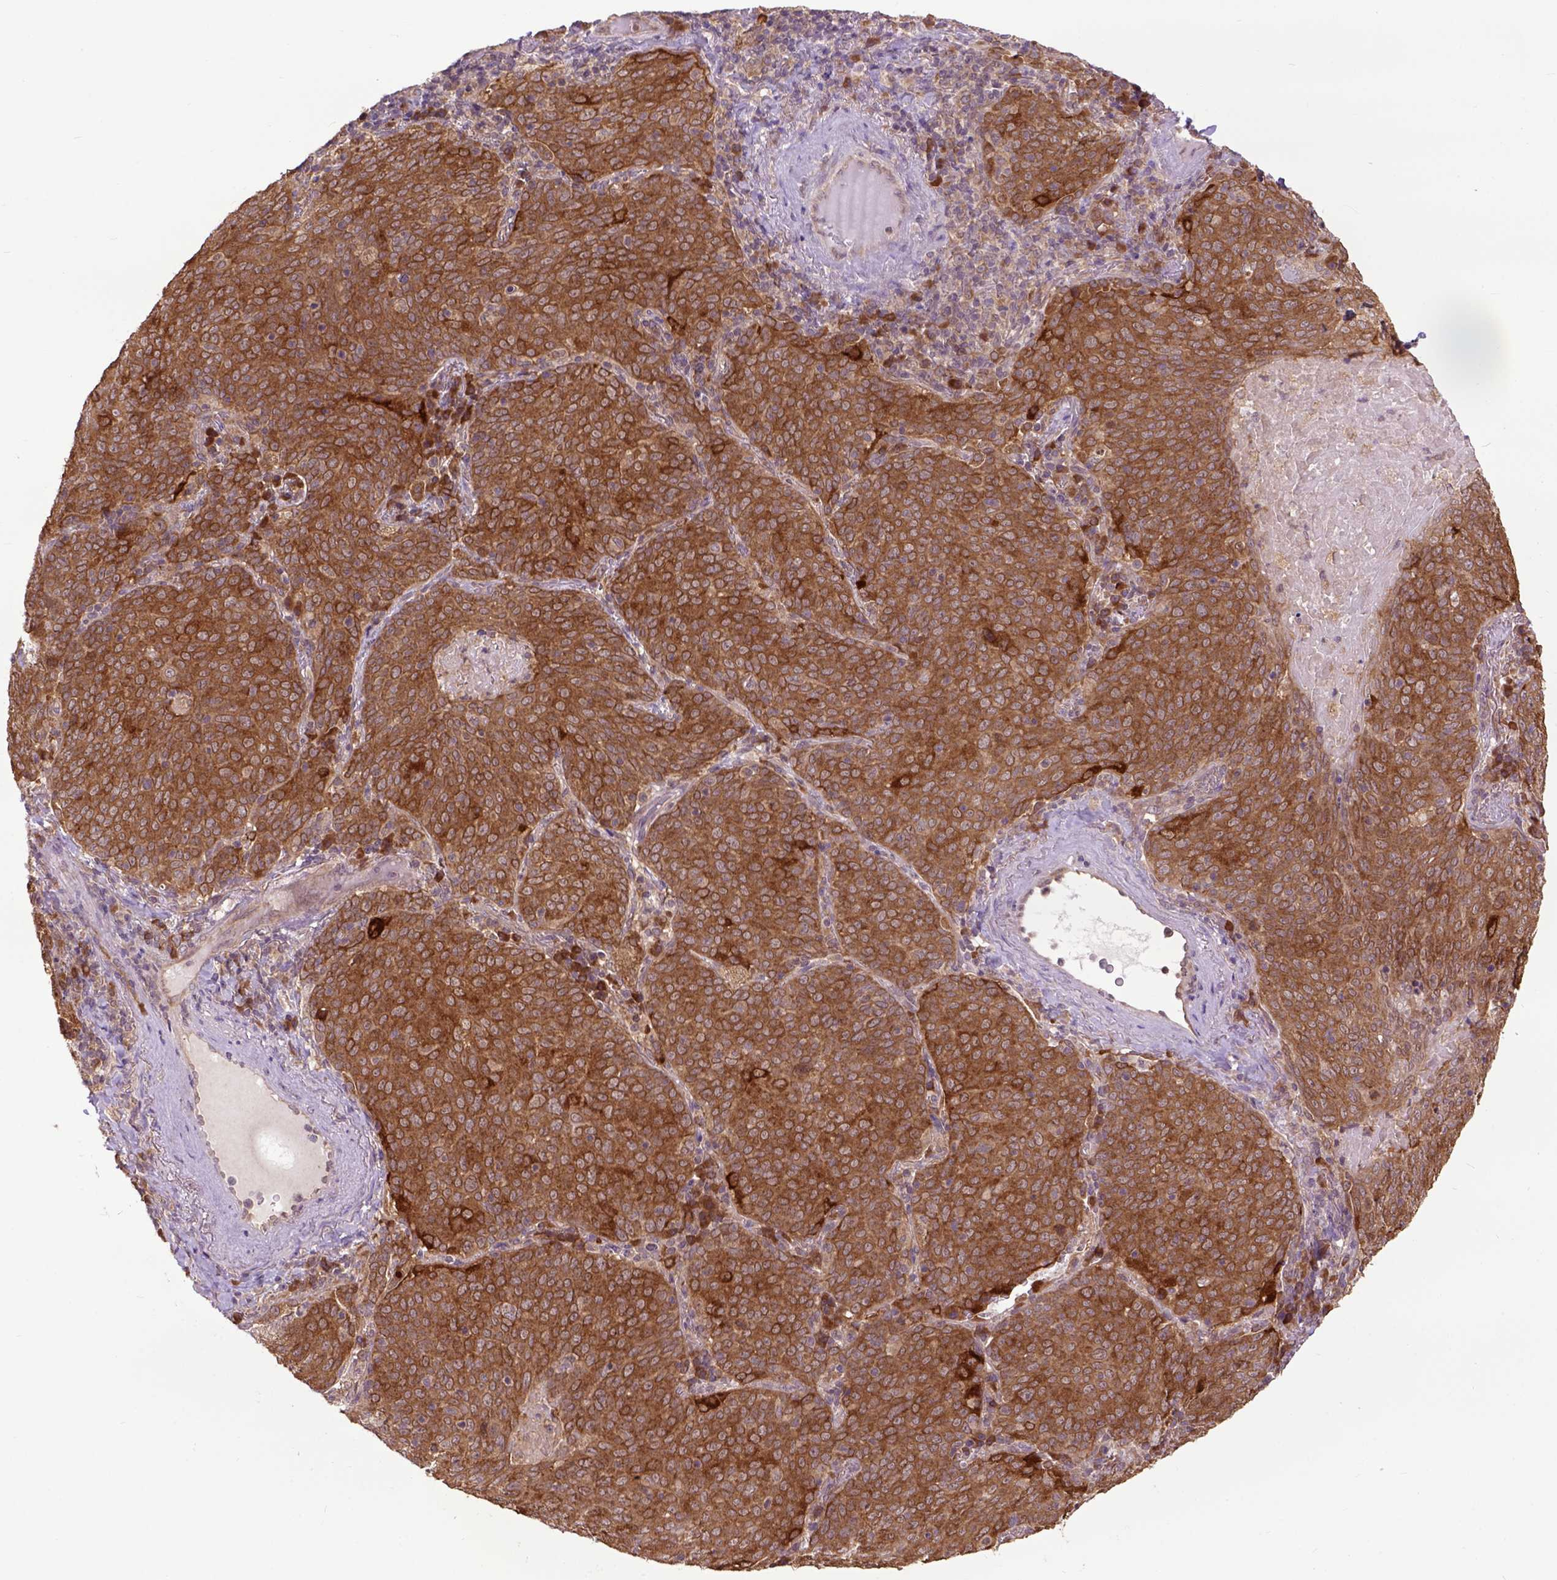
{"staining": {"intensity": "moderate", "quantity": ">75%", "location": "cytoplasmic/membranous"}, "tissue": "lung cancer", "cell_type": "Tumor cells", "image_type": "cancer", "snomed": [{"axis": "morphology", "description": "Squamous cell carcinoma, NOS"}, {"axis": "topography", "description": "Lung"}], "caption": "Immunohistochemical staining of human lung cancer (squamous cell carcinoma) demonstrates moderate cytoplasmic/membranous protein staining in about >75% of tumor cells.", "gene": "ARL1", "patient": {"sex": "male", "age": 82}}